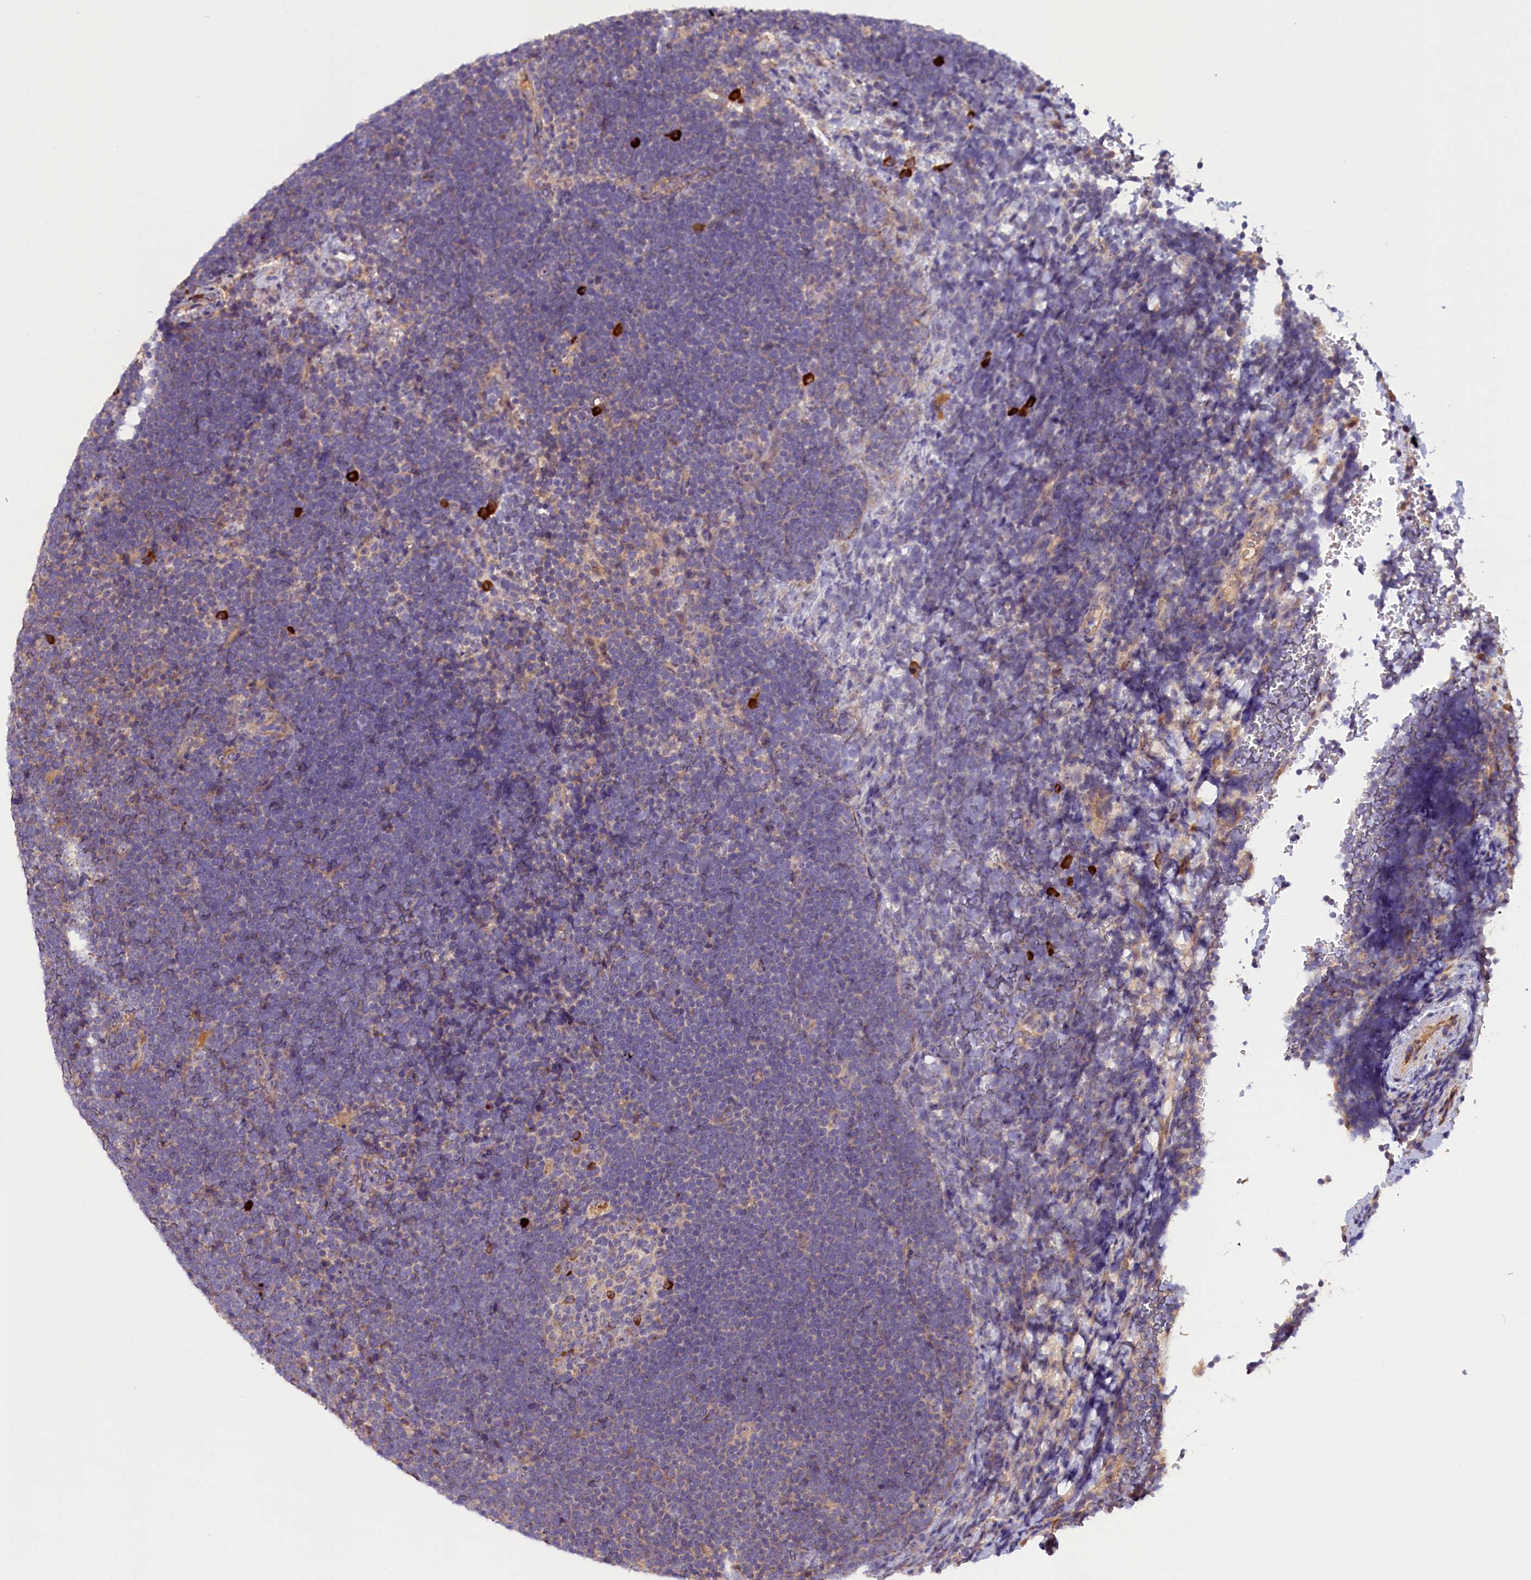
{"staining": {"intensity": "negative", "quantity": "none", "location": "none"}, "tissue": "lymphoma", "cell_type": "Tumor cells", "image_type": "cancer", "snomed": [{"axis": "morphology", "description": "Malignant lymphoma, non-Hodgkin's type, High grade"}, {"axis": "topography", "description": "Lymph node"}], "caption": "DAB (3,3'-diaminobenzidine) immunohistochemical staining of human high-grade malignant lymphoma, non-Hodgkin's type demonstrates no significant staining in tumor cells. (DAB IHC, high magnification).", "gene": "FRY", "patient": {"sex": "male", "age": 13}}